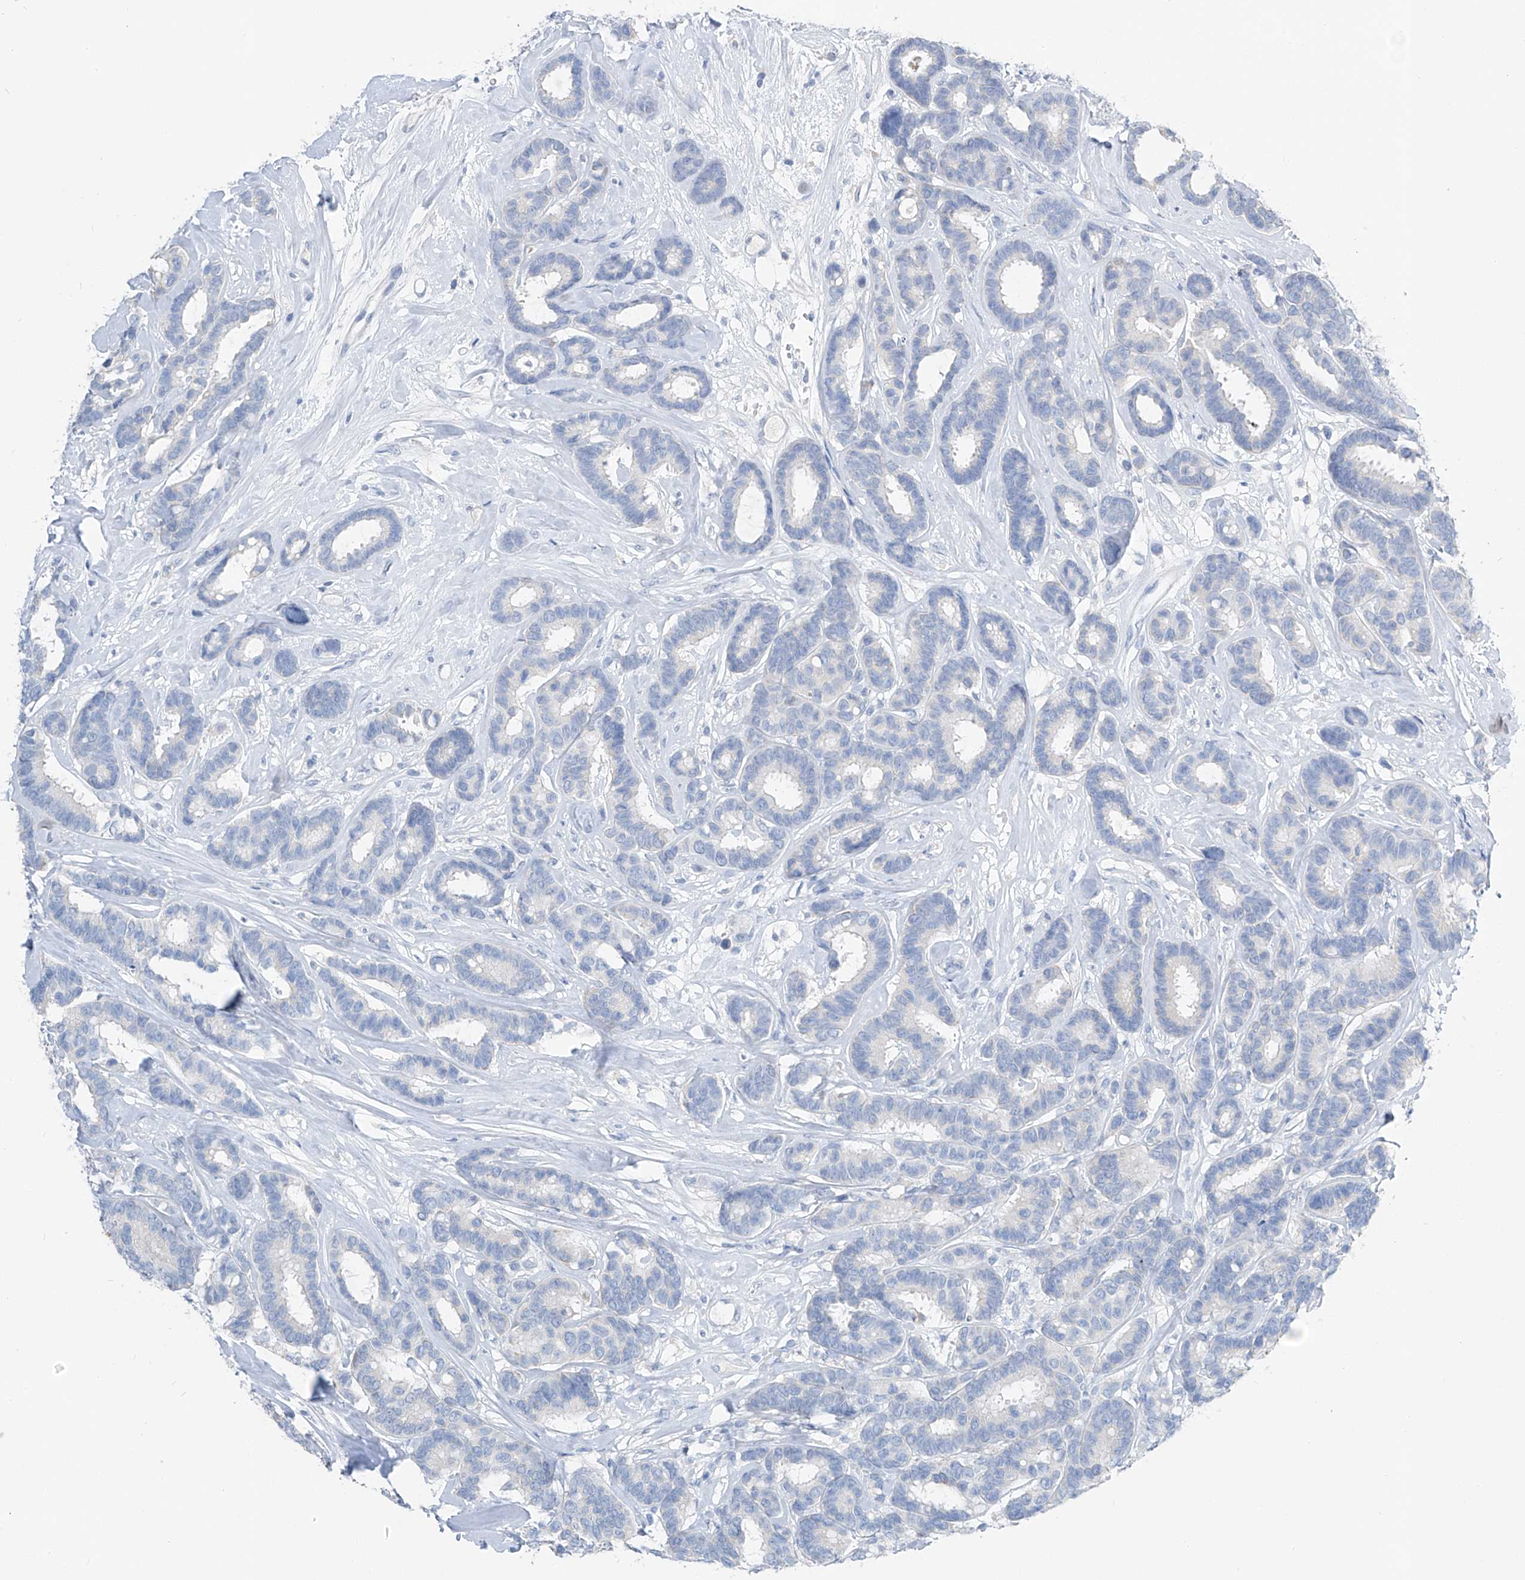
{"staining": {"intensity": "negative", "quantity": "none", "location": "none"}, "tissue": "breast cancer", "cell_type": "Tumor cells", "image_type": "cancer", "snomed": [{"axis": "morphology", "description": "Duct carcinoma"}, {"axis": "topography", "description": "Breast"}], "caption": "There is no significant positivity in tumor cells of infiltrating ductal carcinoma (breast). (DAB immunohistochemistry with hematoxylin counter stain).", "gene": "FRS3", "patient": {"sex": "female", "age": 87}}